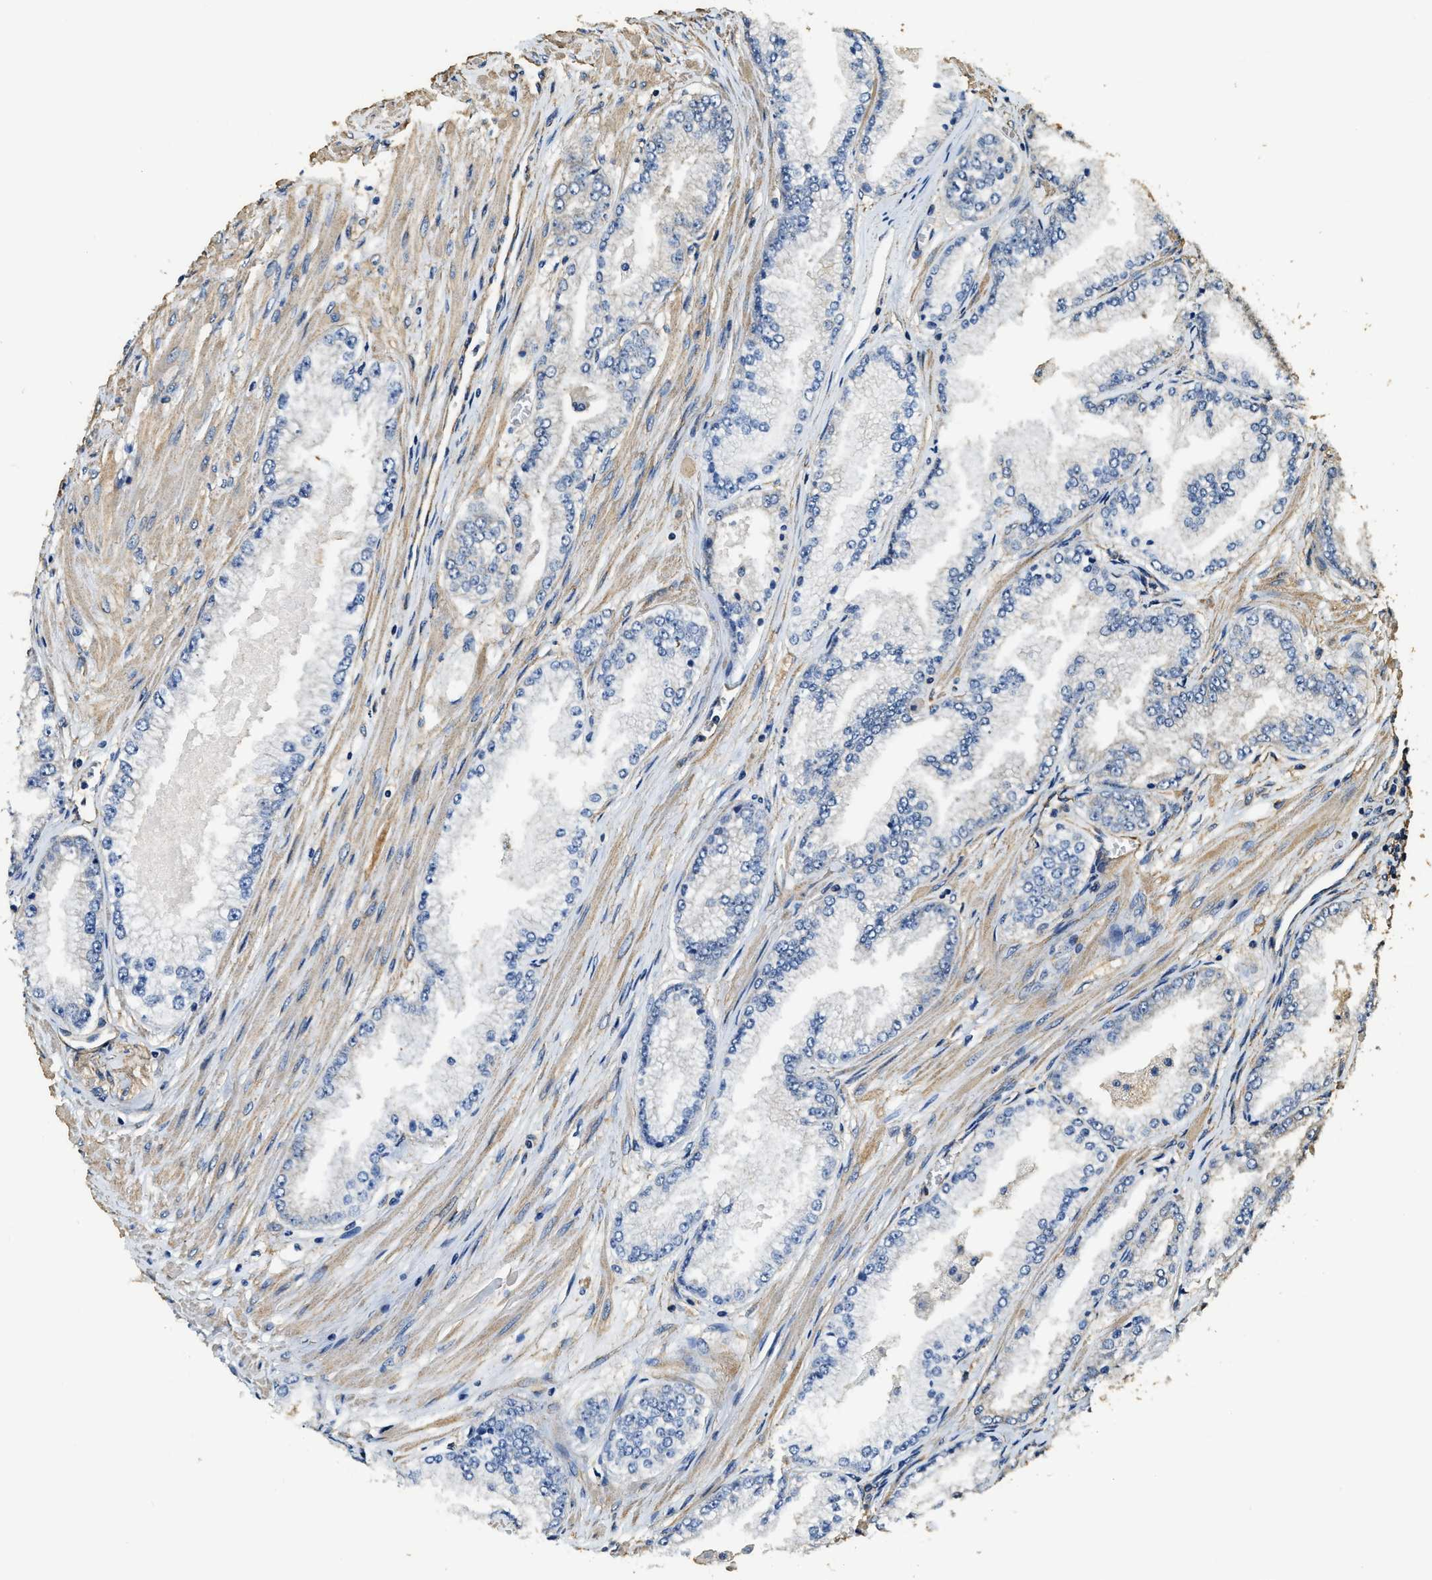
{"staining": {"intensity": "negative", "quantity": "none", "location": "none"}, "tissue": "prostate cancer", "cell_type": "Tumor cells", "image_type": "cancer", "snomed": [{"axis": "morphology", "description": "Adenocarcinoma, High grade"}, {"axis": "topography", "description": "Prostate"}], "caption": "Immunohistochemical staining of human prostate cancer reveals no significant positivity in tumor cells.", "gene": "MIB1", "patient": {"sex": "male", "age": 61}}